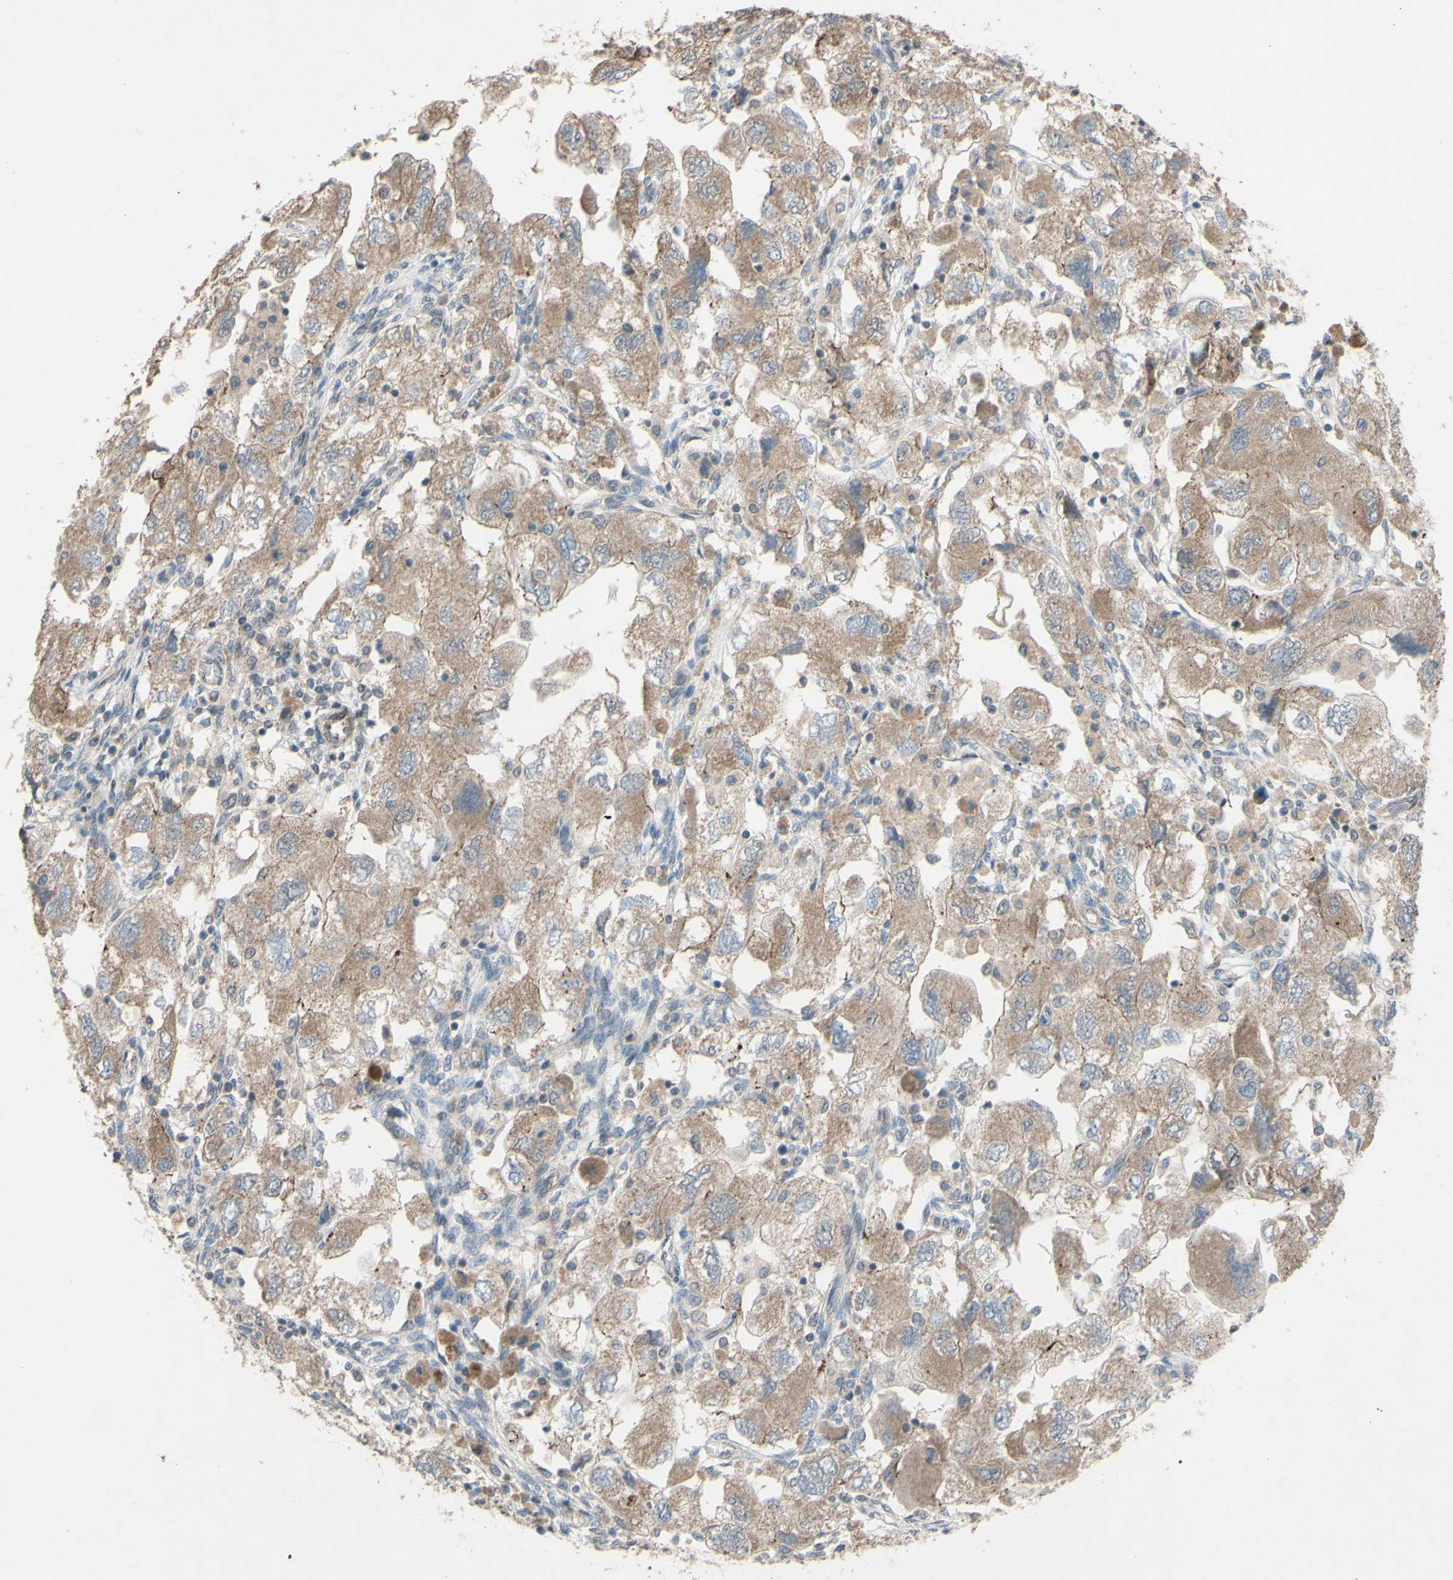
{"staining": {"intensity": "moderate", "quantity": ">75%", "location": "cytoplasmic/membranous"}, "tissue": "ovarian cancer", "cell_type": "Tumor cells", "image_type": "cancer", "snomed": [{"axis": "morphology", "description": "Carcinoma, NOS"}, {"axis": "morphology", "description": "Cystadenocarcinoma, serous, NOS"}, {"axis": "topography", "description": "Ovary"}], "caption": "About >75% of tumor cells in human serous cystadenocarcinoma (ovarian) reveal moderate cytoplasmic/membranous protein expression as visualized by brown immunohistochemical staining.", "gene": "CDCP1", "patient": {"sex": "female", "age": 69}}